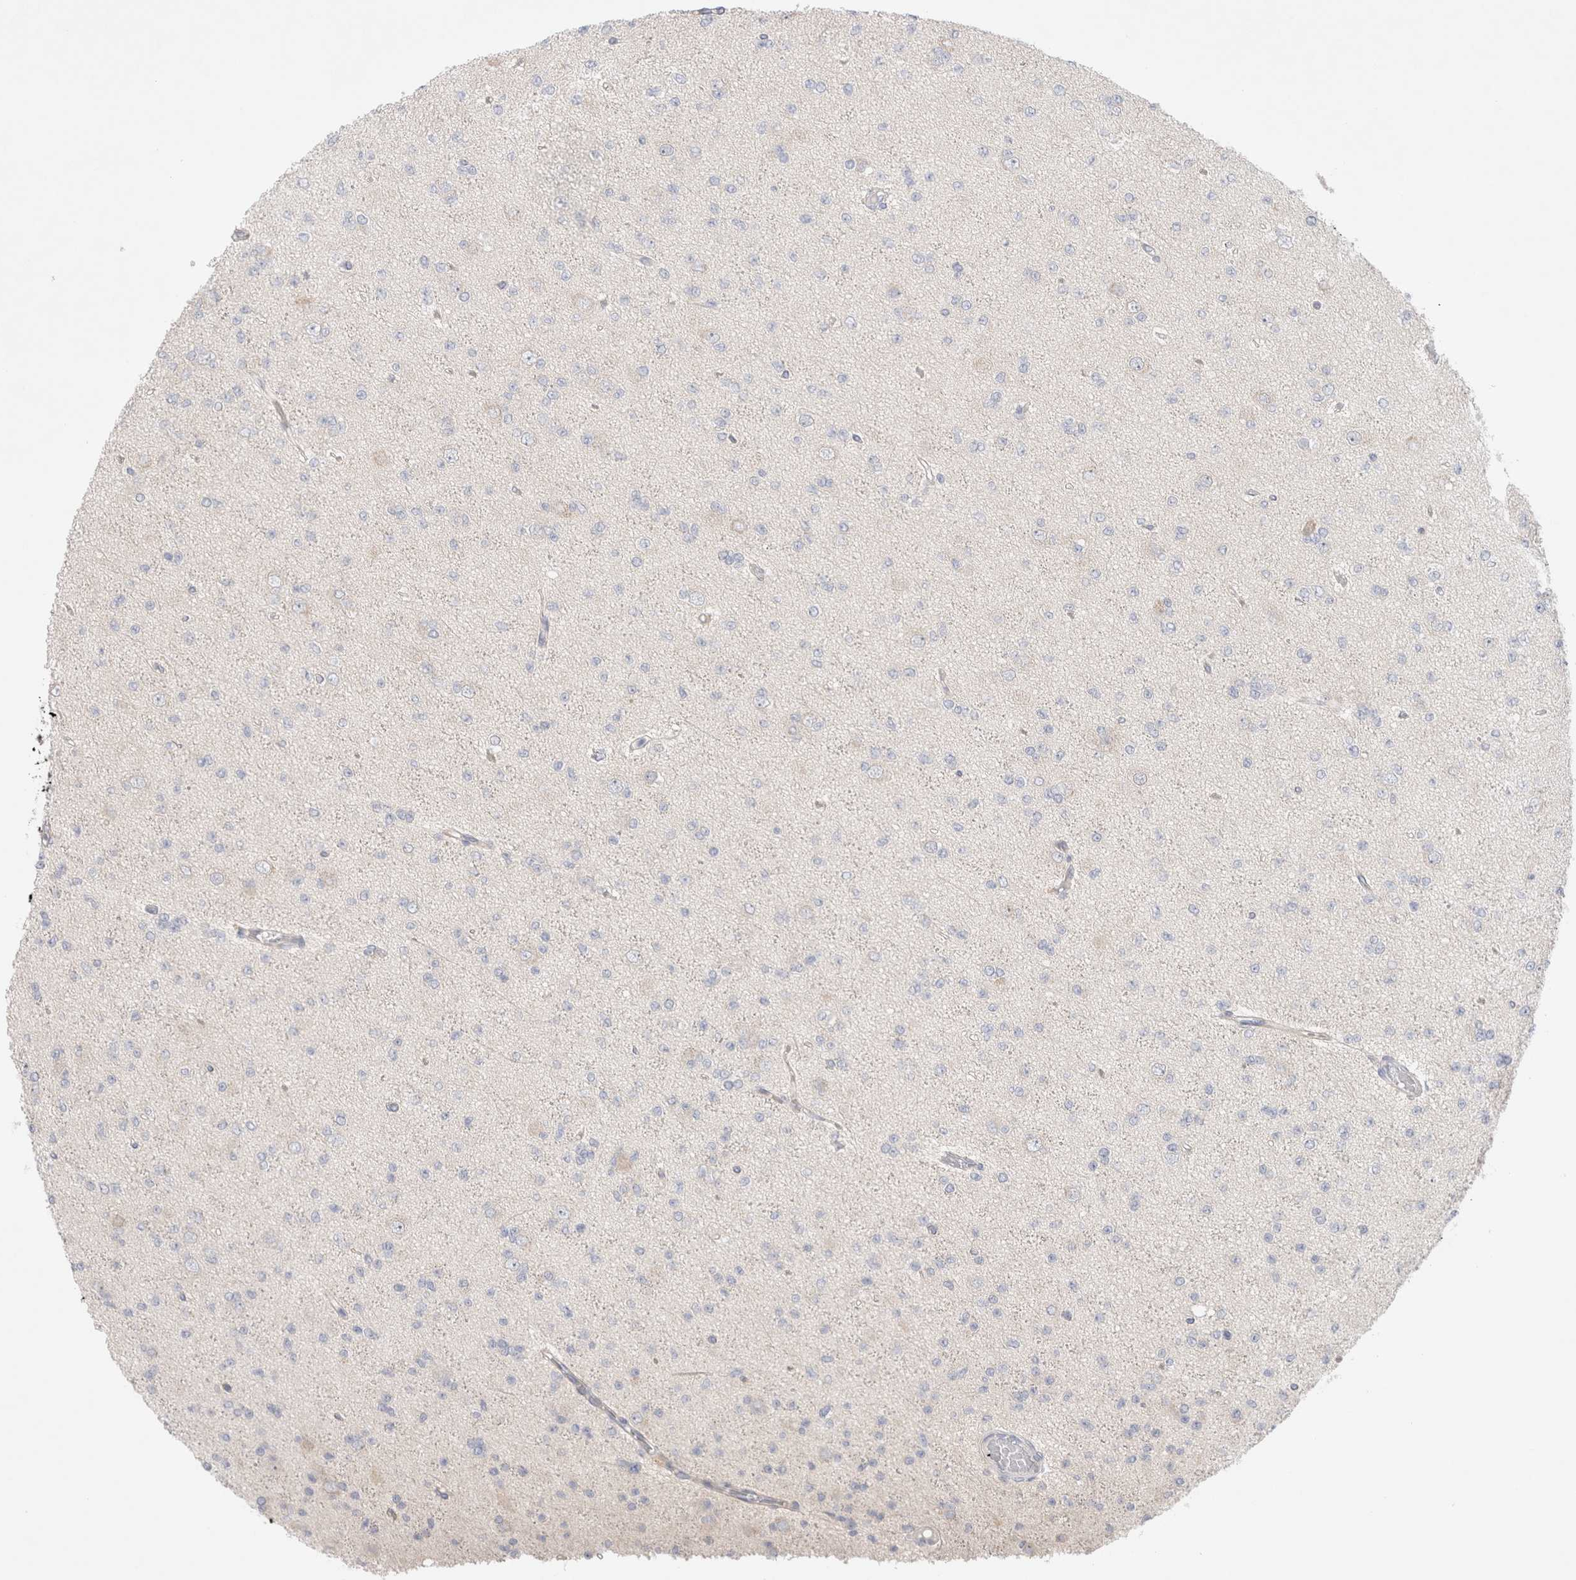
{"staining": {"intensity": "negative", "quantity": "none", "location": "none"}, "tissue": "glioma", "cell_type": "Tumor cells", "image_type": "cancer", "snomed": [{"axis": "morphology", "description": "Glioma, malignant, Low grade"}, {"axis": "topography", "description": "Brain"}], "caption": "There is no significant positivity in tumor cells of glioma. (Brightfield microscopy of DAB immunohistochemistry (IHC) at high magnification).", "gene": "RBM12B", "patient": {"sex": "female", "age": 22}}